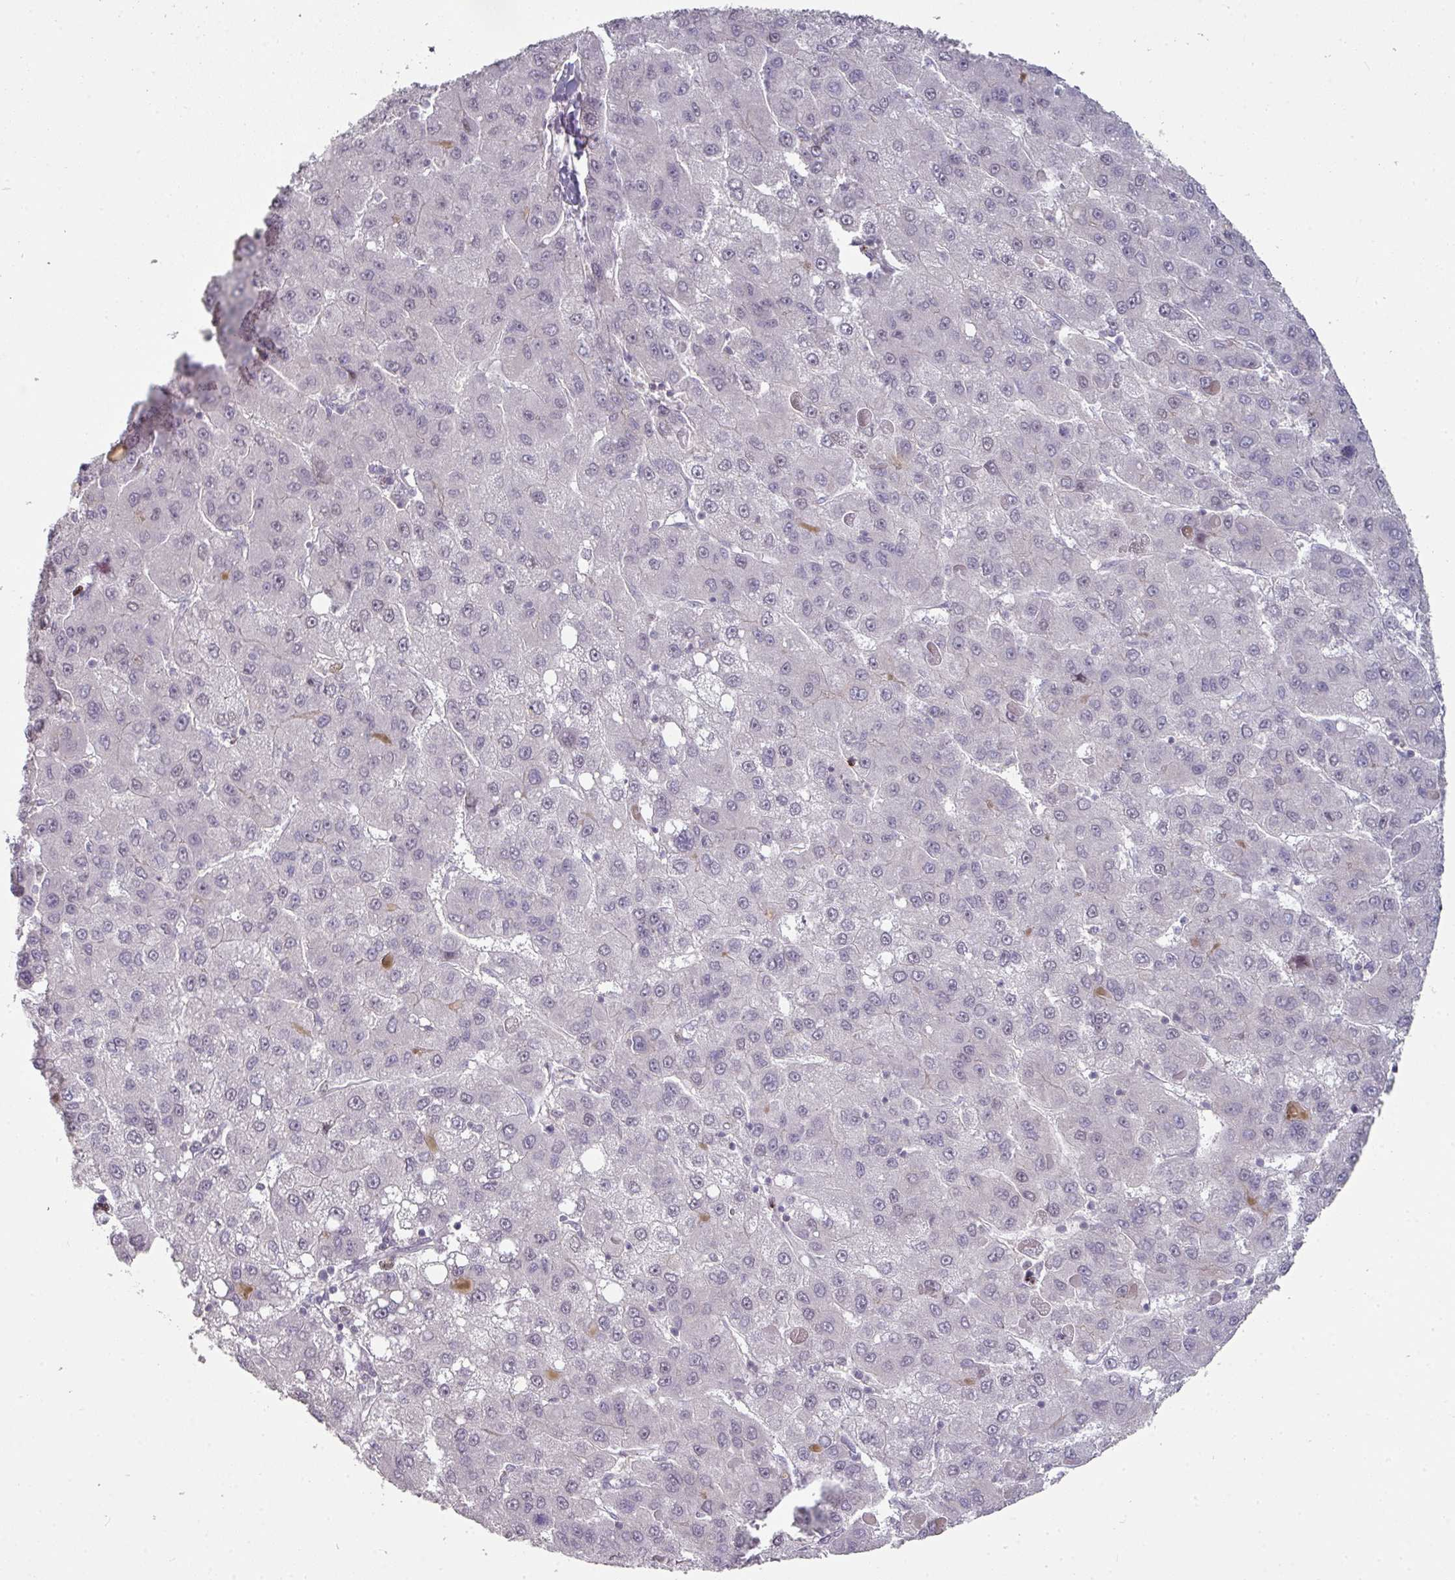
{"staining": {"intensity": "negative", "quantity": "none", "location": "none"}, "tissue": "liver cancer", "cell_type": "Tumor cells", "image_type": "cancer", "snomed": [{"axis": "morphology", "description": "Carcinoma, Hepatocellular, NOS"}, {"axis": "topography", "description": "Liver"}], "caption": "Liver cancer (hepatocellular carcinoma) was stained to show a protein in brown. There is no significant staining in tumor cells.", "gene": "GTF2H3", "patient": {"sex": "female", "age": 82}}